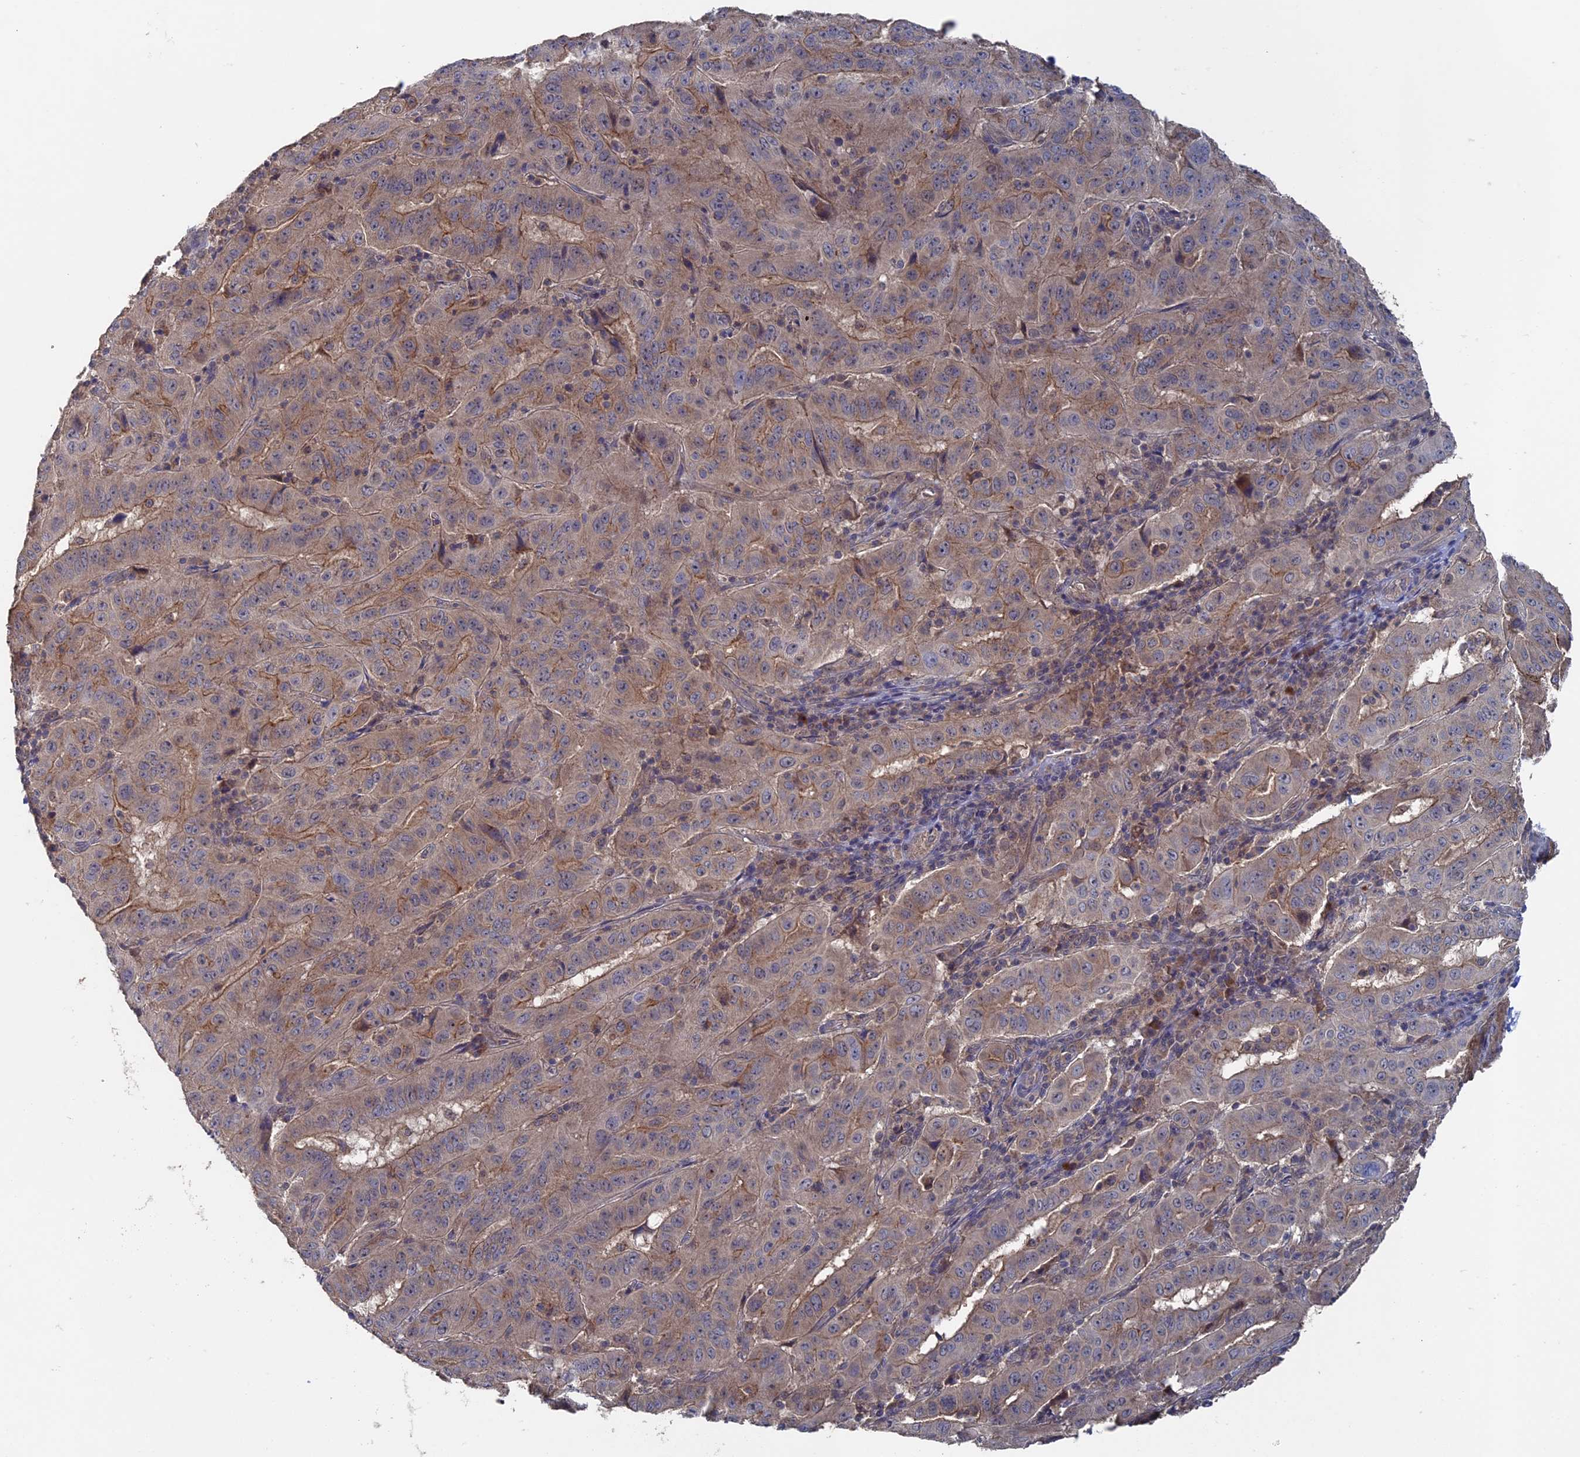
{"staining": {"intensity": "weak", "quantity": "25%-75%", "location": "cytoplasmic/membranous"}, "tissue": "pancreatic cancer", "cell_type": "Tumor cells", "image_type": "cancer", "snomed": [{"axis": "morphology", "description": "Adenocarcinoma, NOS"}, {"axis": "topography", "description": "Pancreas"}], "caption": "High-magnification brightfield microscopy of pancreatic cancer stained with DAB (3,3'-diaminobenzidine) (brown) and counterstained with hematoxylin (blue). tumor cells exhibit weak cytoplasmic/membranous staining is appreciated in approximately25%-75% of cells.", "gene": "RAB15", "patient": {"sex": "male", "age": 63}}